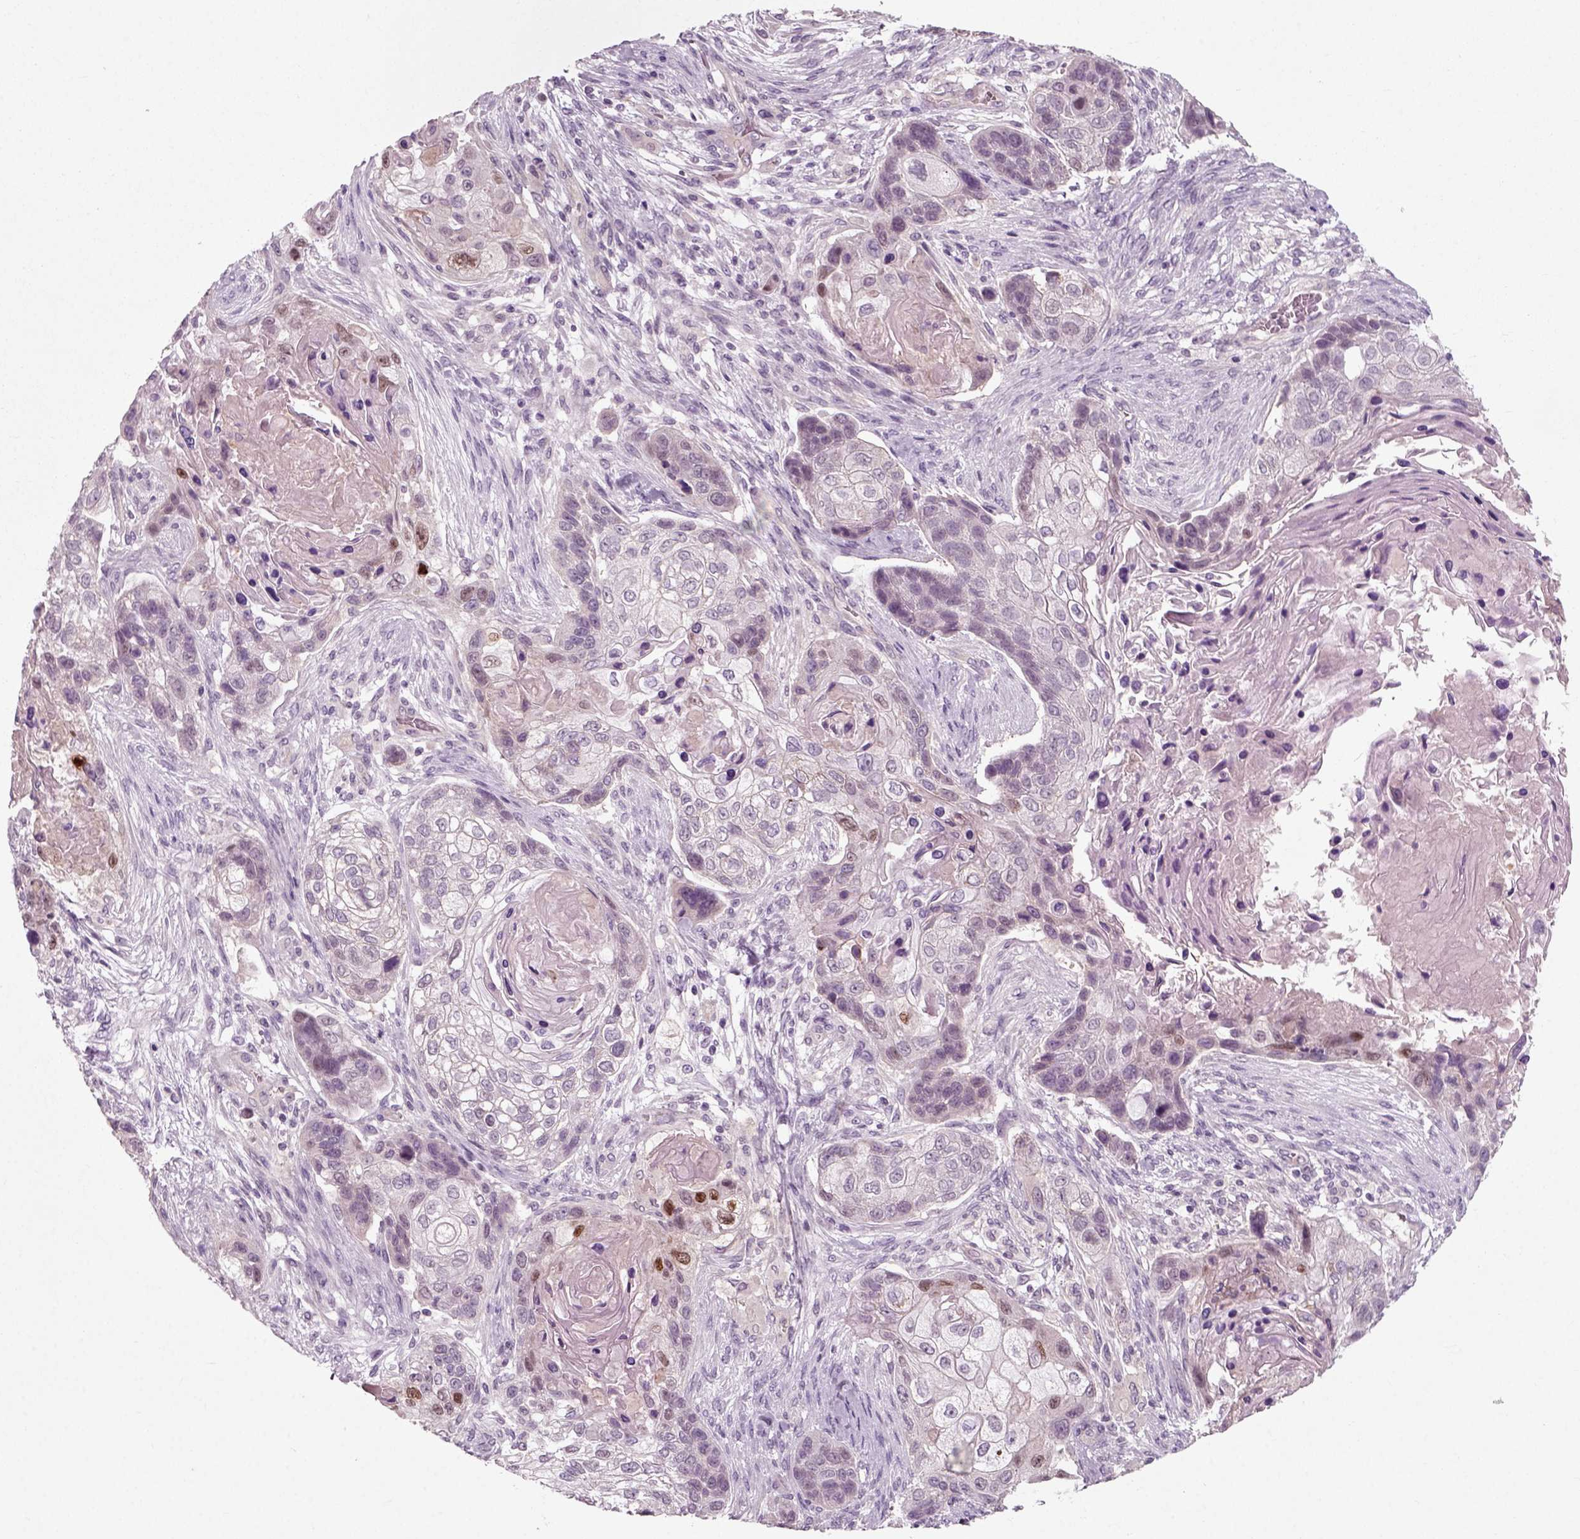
{"staining": {"intensity": "negative", "quantity": "none", "location": "none"}, "tissue": "lung cancer", "cell_type": "Tumor cells", "image_type": "cancer", "snomed": [{"axis": "morphology", "description": "Squamous cell carcinoma, NOS"}, {"axis": "topography", "description": "Lung"}], "caption": "High power microscopy photomicrograph of an immunohistochemistry (IHC) image of lung cancer (squamous cell carcinoma), revealing no significant expression in tumor cells. (DAB immunohistochemistry with hematoxylin counter stain).", "gene": "RND2", "patient": {"sex": "male", "age": 69}}